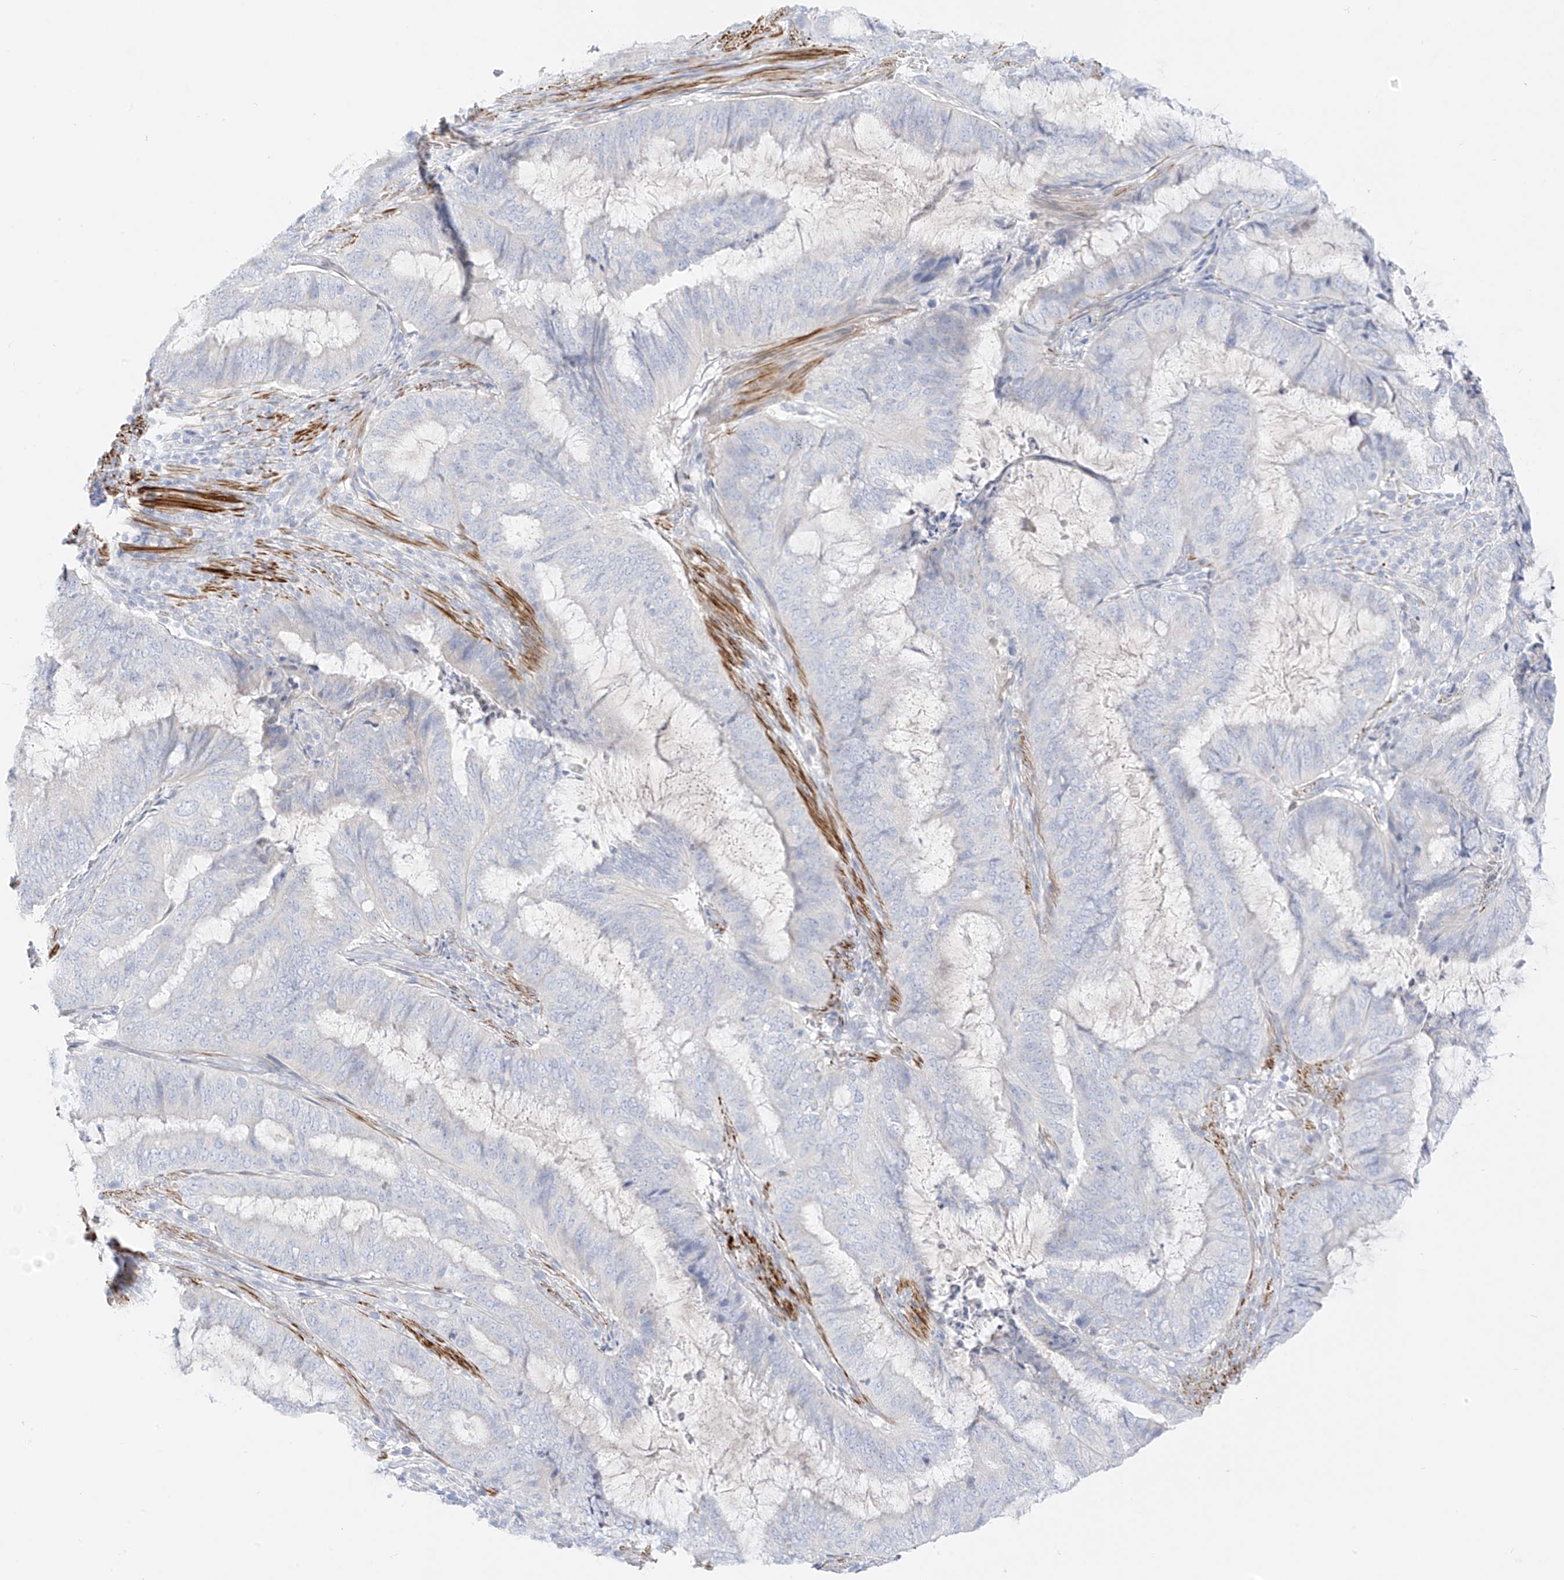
{"staining": {"intensity": "negative", "quantity": "none", "location": "none"}, "tissue": "endometrial cancer", "cell_type": "Tumor cells", "image_type": "cancer", "snomed": [{"axis": "morphology", "description": "Adenocarcinoma, NOS"}, {"axis": "topography", "description": "Endometrium"}], "caption": "High magnification brightfield microscopy of endometrial adenocarcinoma stained with DAB (brown) and counterstained with hematoxylin (blue): tumor cells show no significant expression. (DAB (3,3'-diaminobenzidine) immunohistochemistry (IHC) with hematoxylin counter stain).", "gene": "ST3GAL5", "patient": {"sex": "female", "age": 51}}